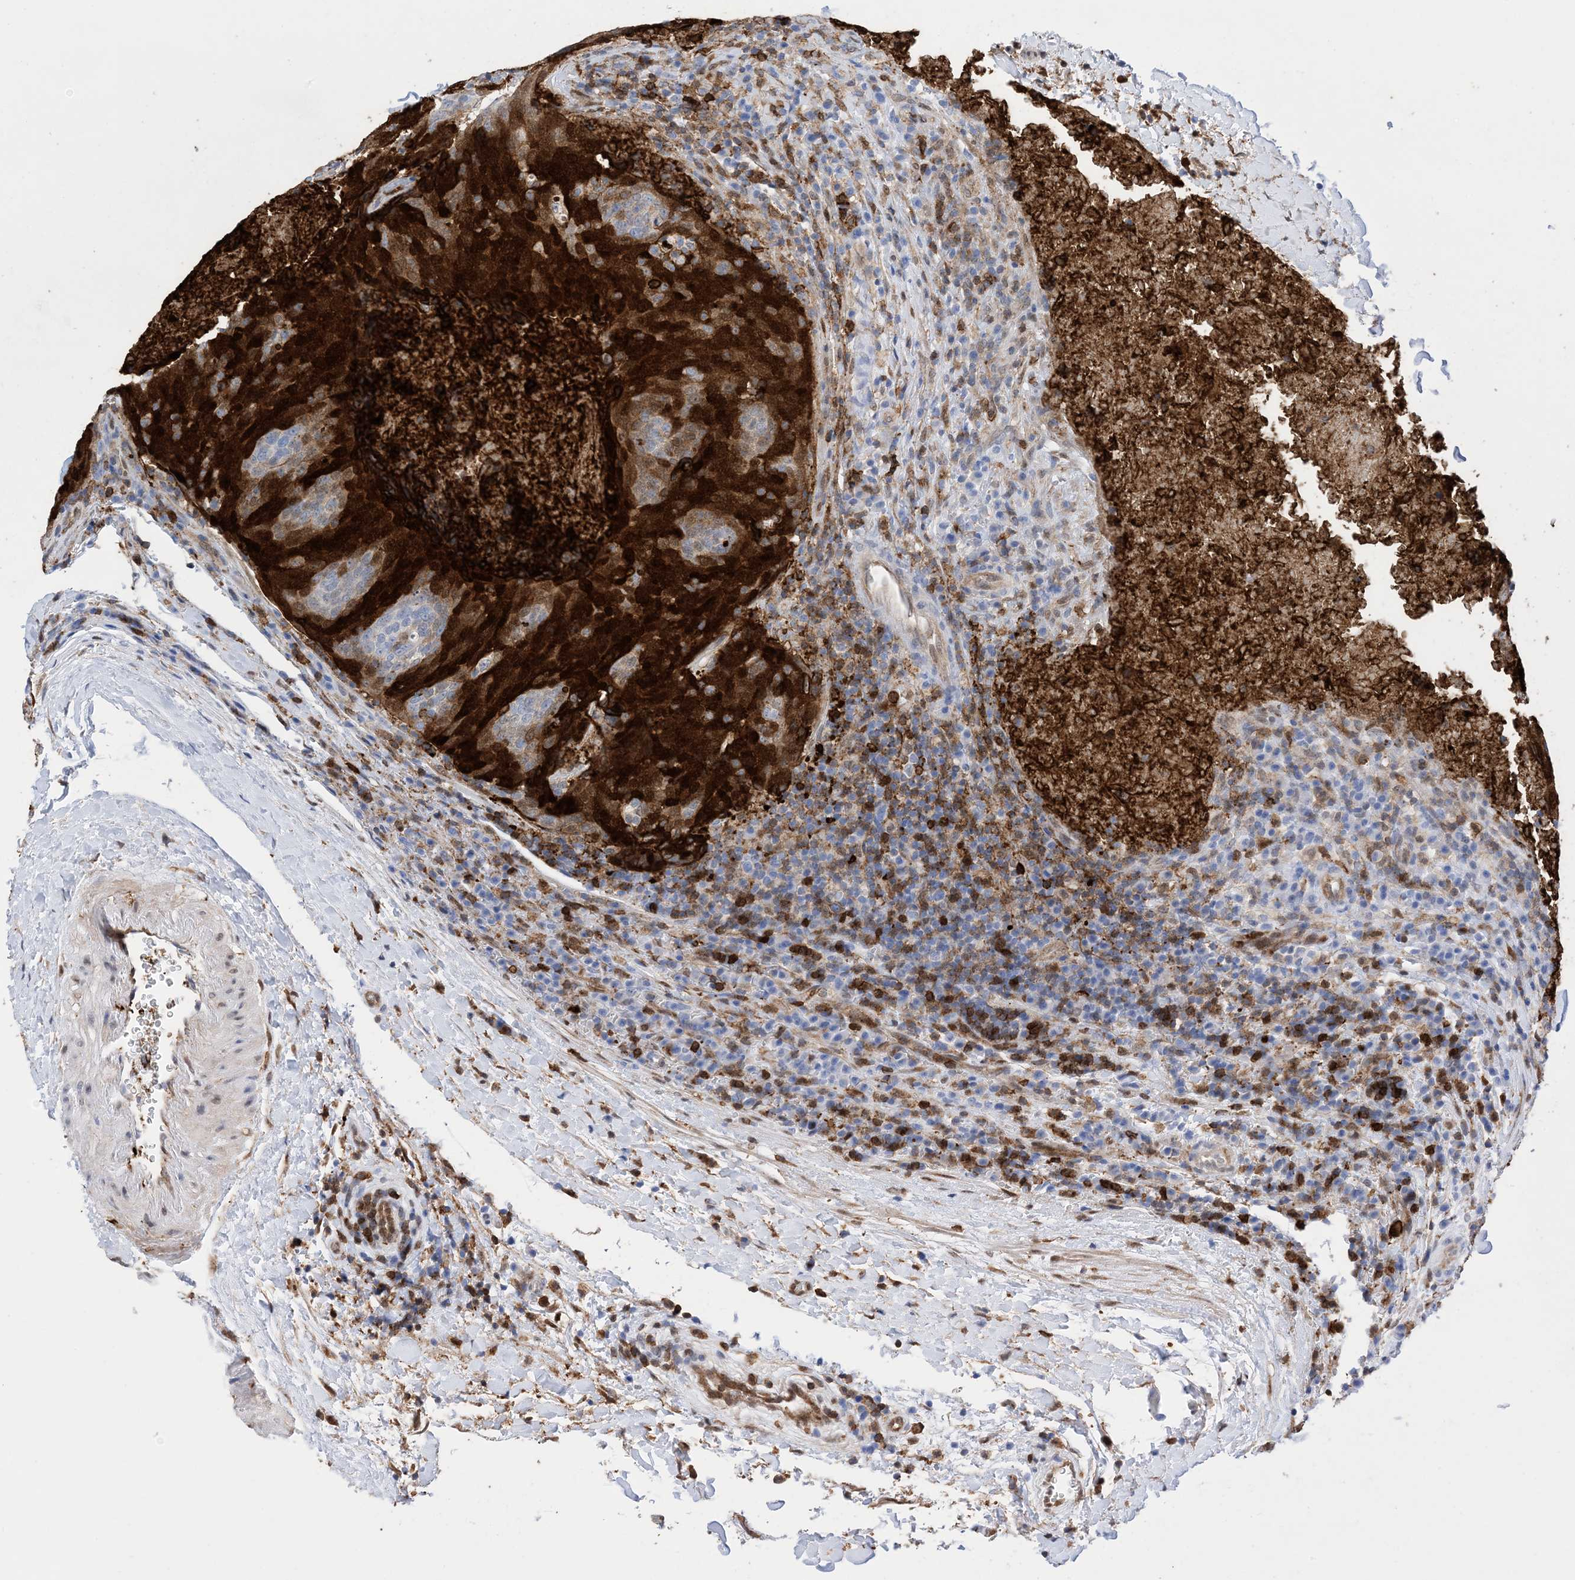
{"staining": {"intensity": "strong", "quantity": ">75%", "location": "cytoplasmic/membranous,nuclear"}, "tissue": "head and neck cancer", "cell_type": "Tumor cells", "image_type": "cancer", "snomed": [{"axis": "morphology", "description": "Squamous cell carcinoma, NOS"}, {"axis": "morphology", "description": "Squamous cell carcinoma, metastatic, NOS"}, {"axis": "topography", "description": "Lymph node"}, {"axis": "topography", "description": "Head-Neck"}], "caption": "Human head and neck metastatic squamous cell carcinoma stained for a protein (brown) displays strong cytoplasmic/membranous and nuclear positive positivity in about >75% of tumor cells.", "gene": "ANXA1", "patient": {"sex": "male", "age": 62}}